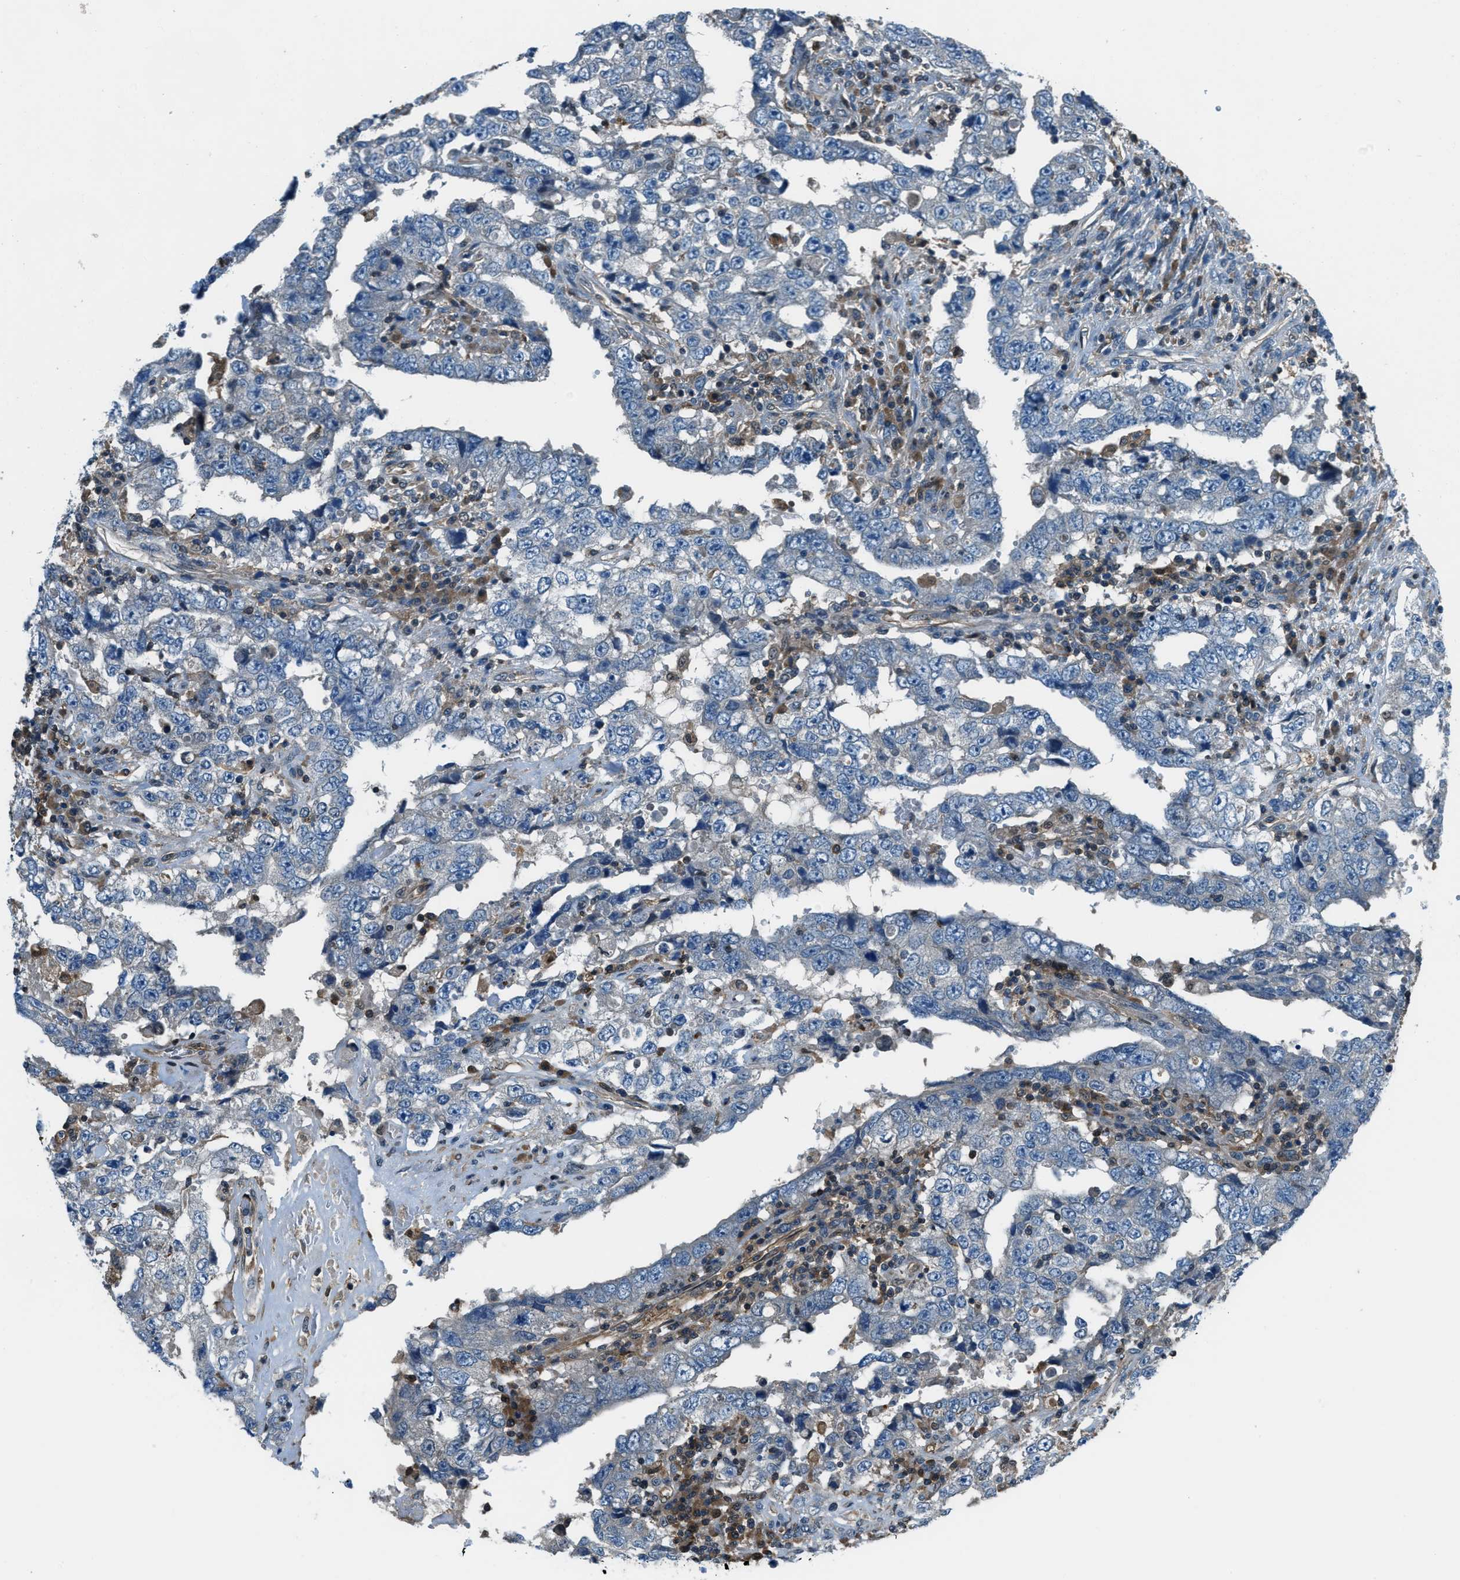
{"staining": {"intensity": "negative", "quantity": "none", "location": "none"}, "tissue": "testis cancer", "cell_type": "Tumor cells", "image_type": "cancer", "snomed": [{"axis": "morphology", "description": "Carcinoma, Embryonal, NOS"}, {"axis": "topography", "description": "Testis"}], "caption": "Immunohistochemistry (IHC) of human embryonal carcinoma (testis) demonstrates no staining in tumor cells.", "gene": "HEBP2", "patient": {"sex": "male", "age": 26}}